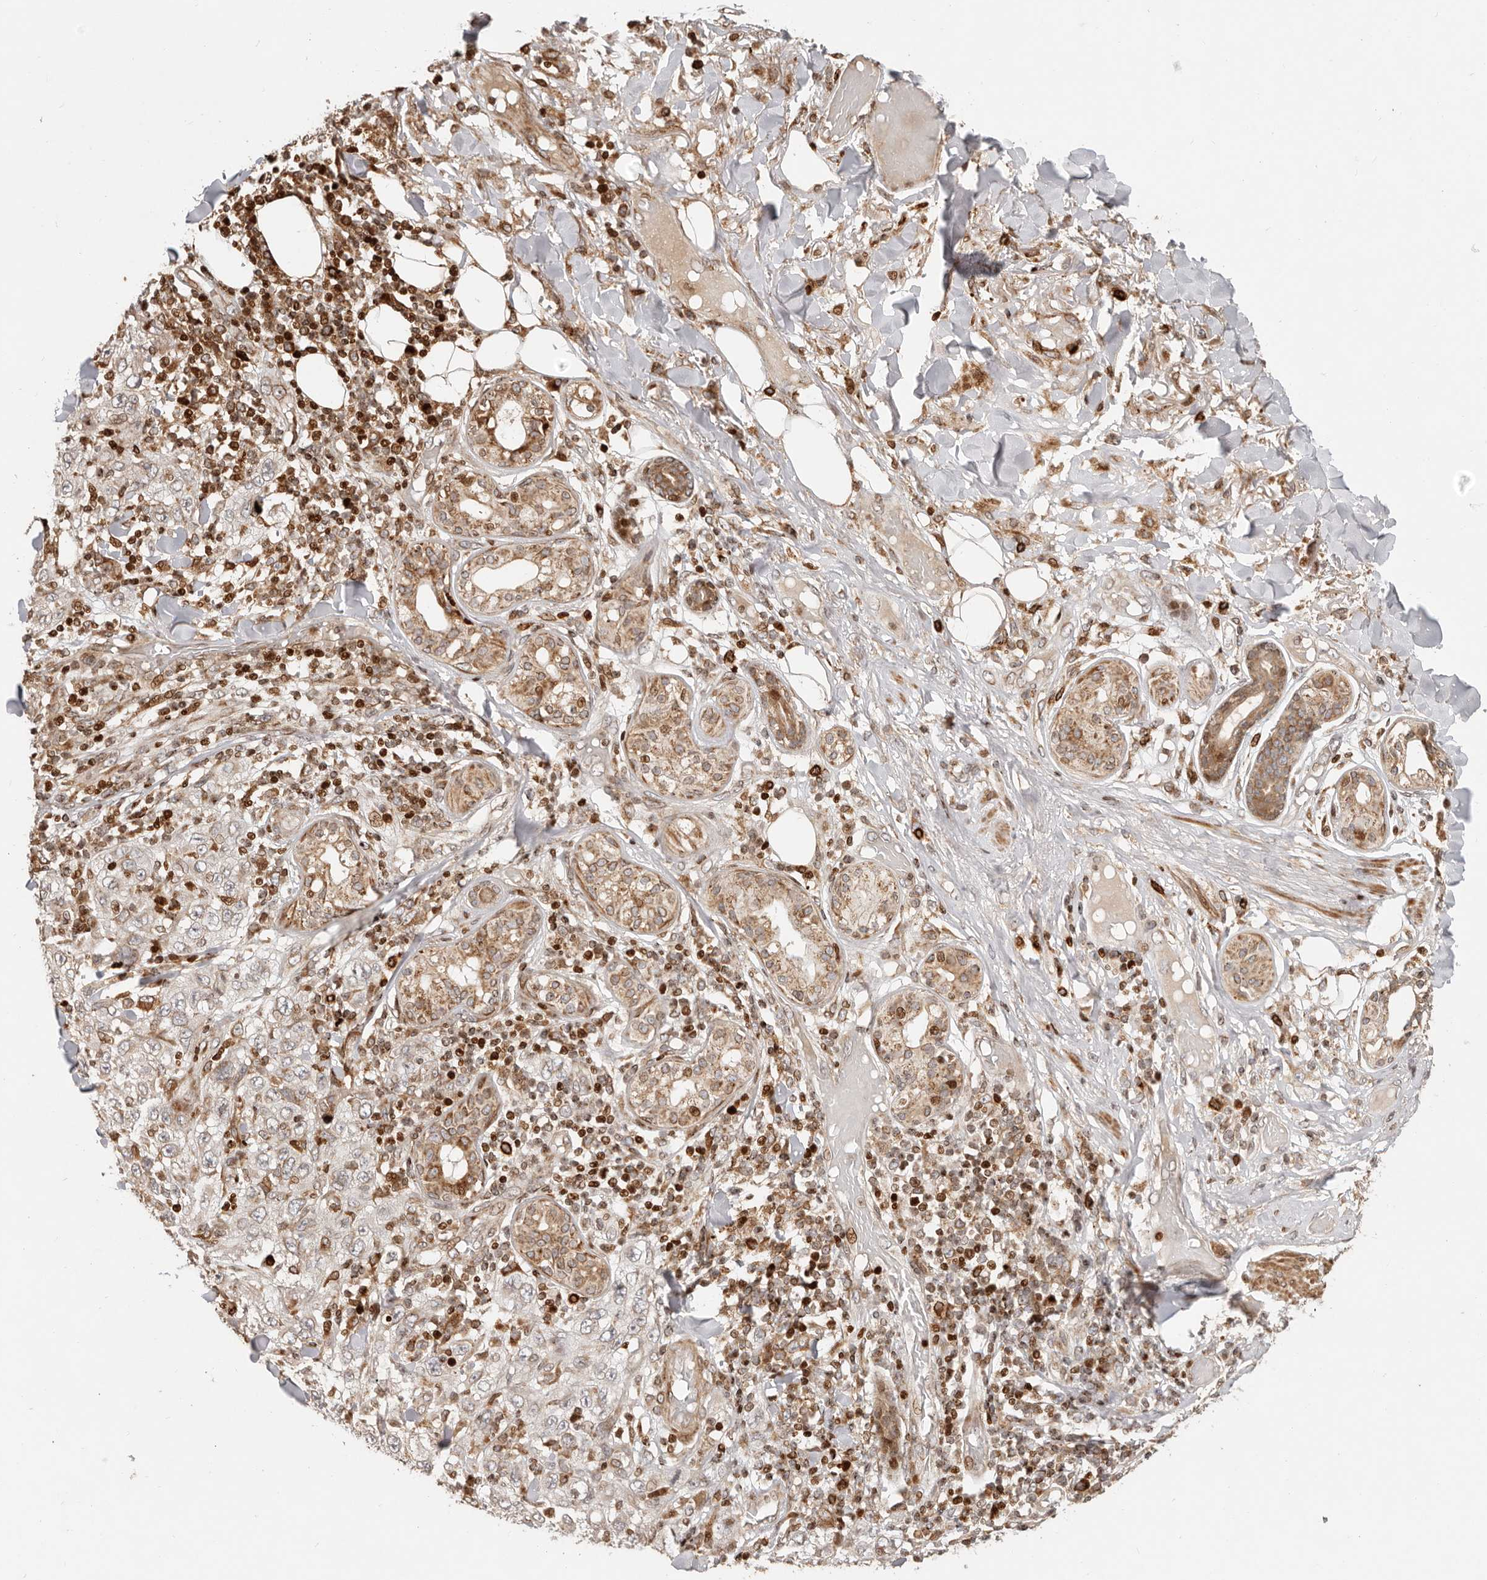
{"staining": {"intensity": "weak", "quantity": "25%-75%", "location": "cytoplasmic/membranous"}, "tissue": "skin cancer", "cell_type": "Tumor cells", "image_type": "cancer", "snomed": [{"axis": "morphology", "description": "Squamous cell carcinoma, NOS"}, {"axis": "topography", "description": "Skin"}], "caption": "Immunohistochemistry (IHC) of skin cancer (squamous cell carcinoma) reveals low levels of weak cytoplasmic/membranous positivity in approximately 25%-75% of tumor cells. (DAB (3,3'-diaminobenzidine) = brown stain, brightfield microscopy at high magnification).", "gene": "TRIM4", "patient": {"sex": "female", "age": 88}}